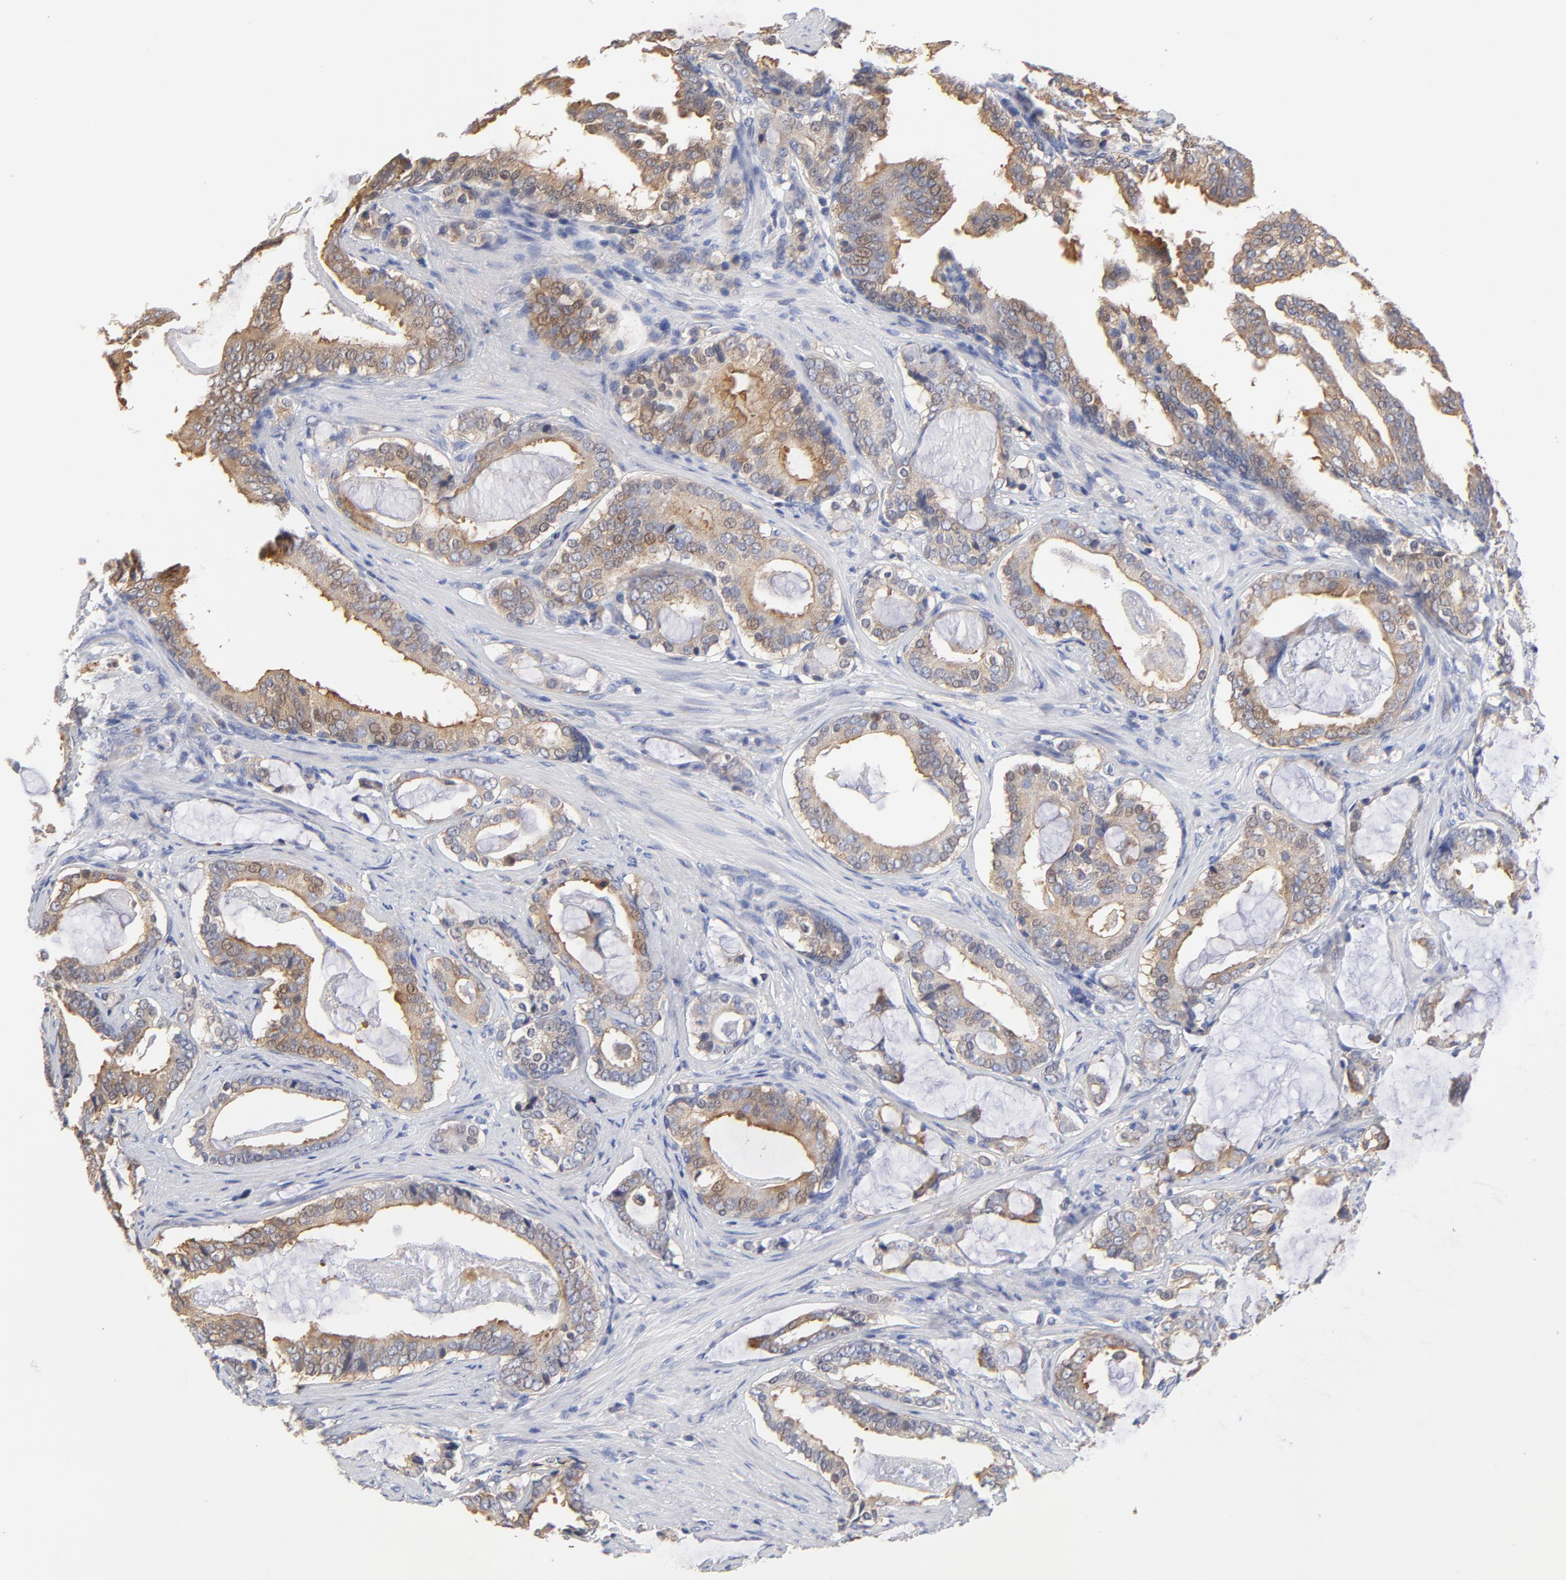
{"staining": {"intensity": "moderate", "quantity": ">75%", "location": "cytoplasmic/membranous"}, "tissue": "prostate cancer", "cell_type": "Tumor cells", "image_type": "cancer", "snomed": [{"axis": "morphology", "description": "Adenocarcinoma, Low grade"}, {"axis": "topography", "description": "Prostate"}], "caption": "Prostate adenocarcinoma (low-grade) stained with immunohistochemistry exhibits moderate cytoplasmic/membranous positivity in approximately >75% of tumor cells. The staining is performed using DAB (3,3'-diaminobenzidine) brown chromogen to label protein expression. The nuclei are counter-stained blue using hematoxylin.", "gene": "FBXL2", "patient": {"sex": "male", "age": 59}}